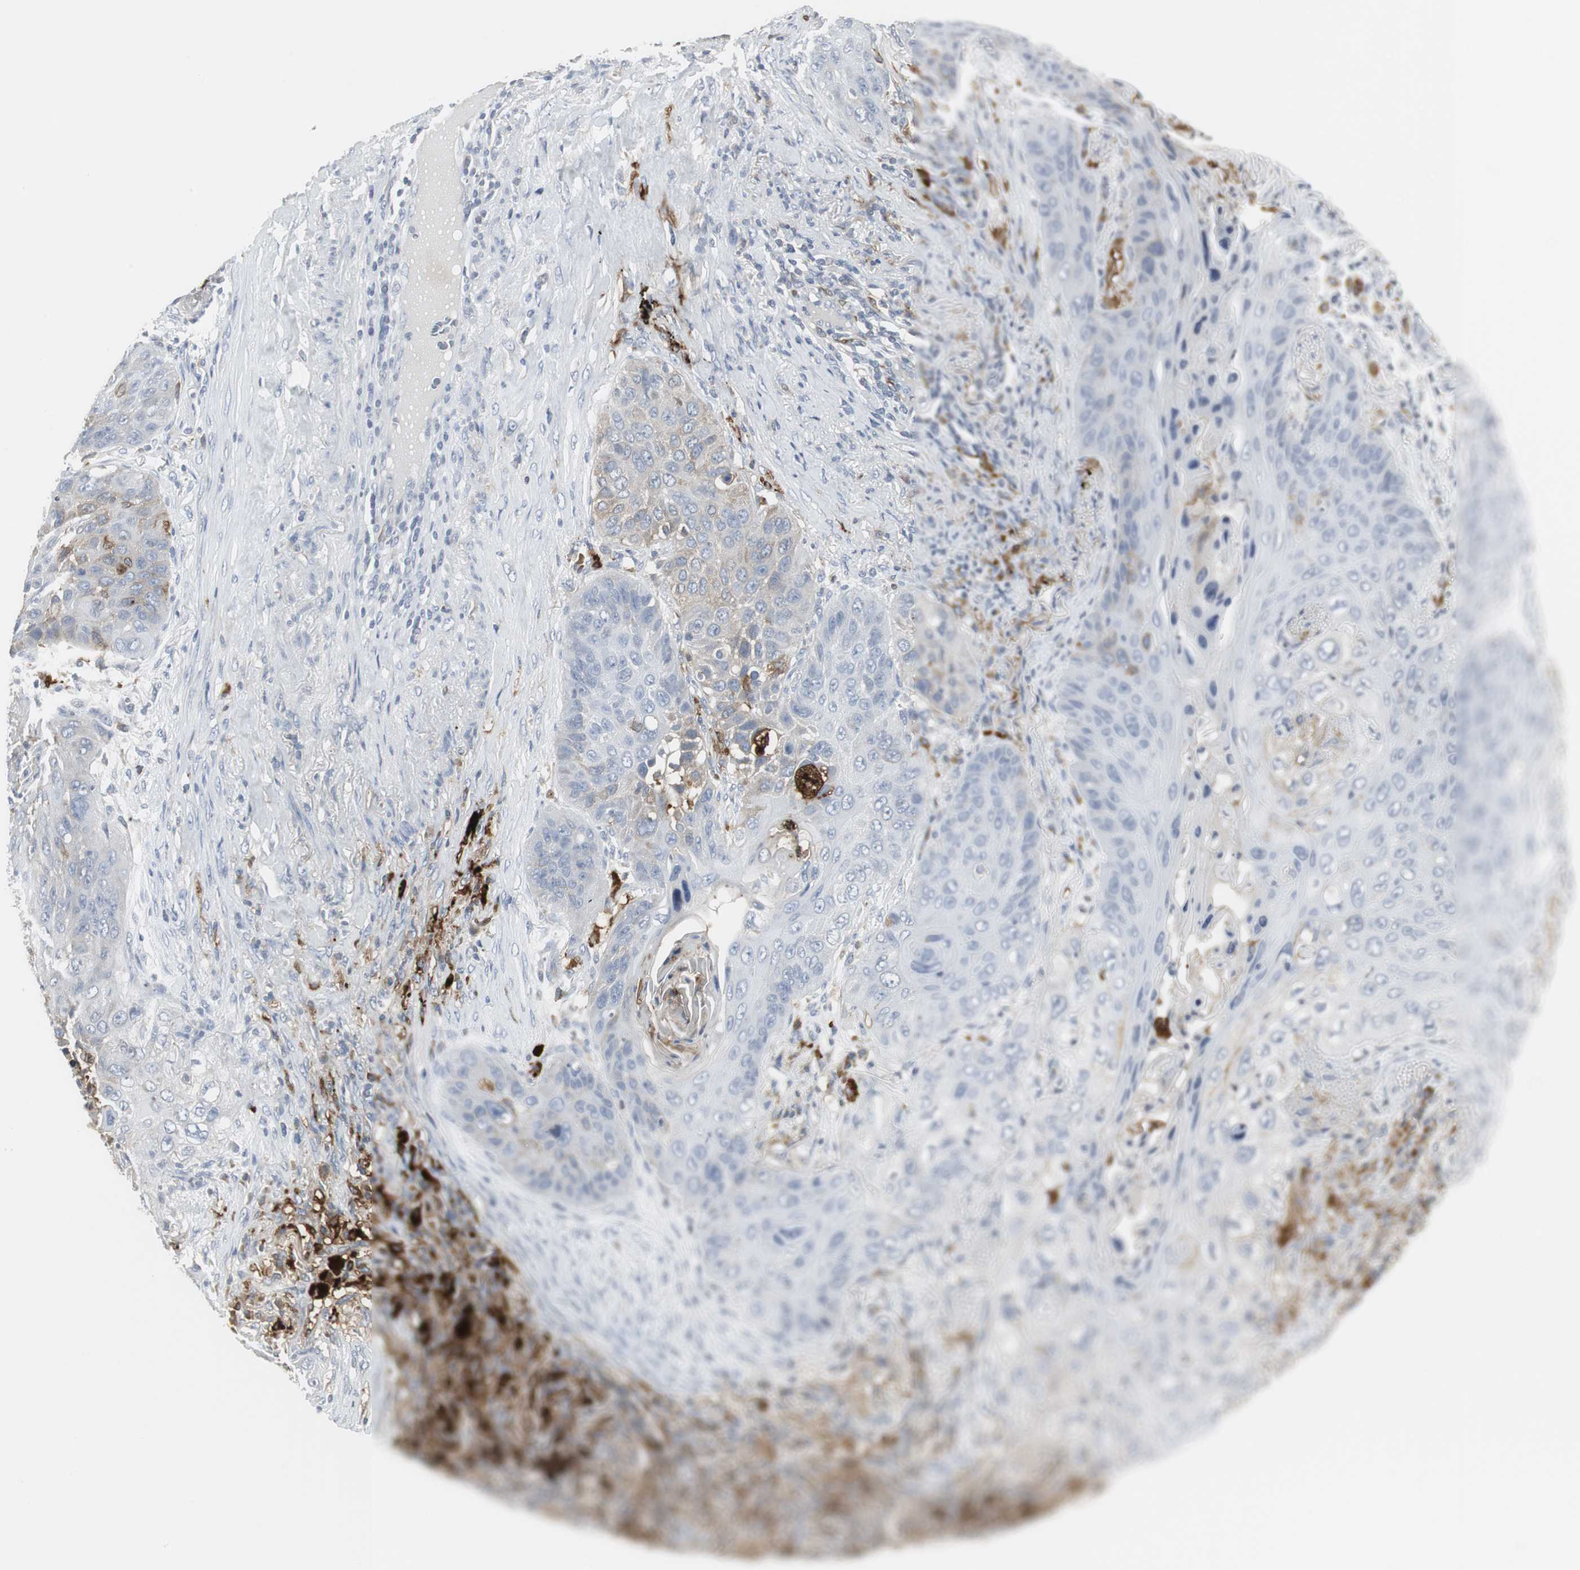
{"staining": {"intensity": "weak", "quantity": "<25%", "location": "cytoplasmic/membranous"}, "tissue": "lung cancer", "cell_type": "Tumor cells", "image_type": "cancer", "snomed": [{"axis": "morphology", "description": "Squamous cell carcinoma, NOS"}, {"axis": "topography", "description": "Lung"}], "caption": "Tumor cells are negative for protein expression in human lung squamous cell carcinoma.", "gene": "PI15", "patient": {"sex": "female", "age": 67}}